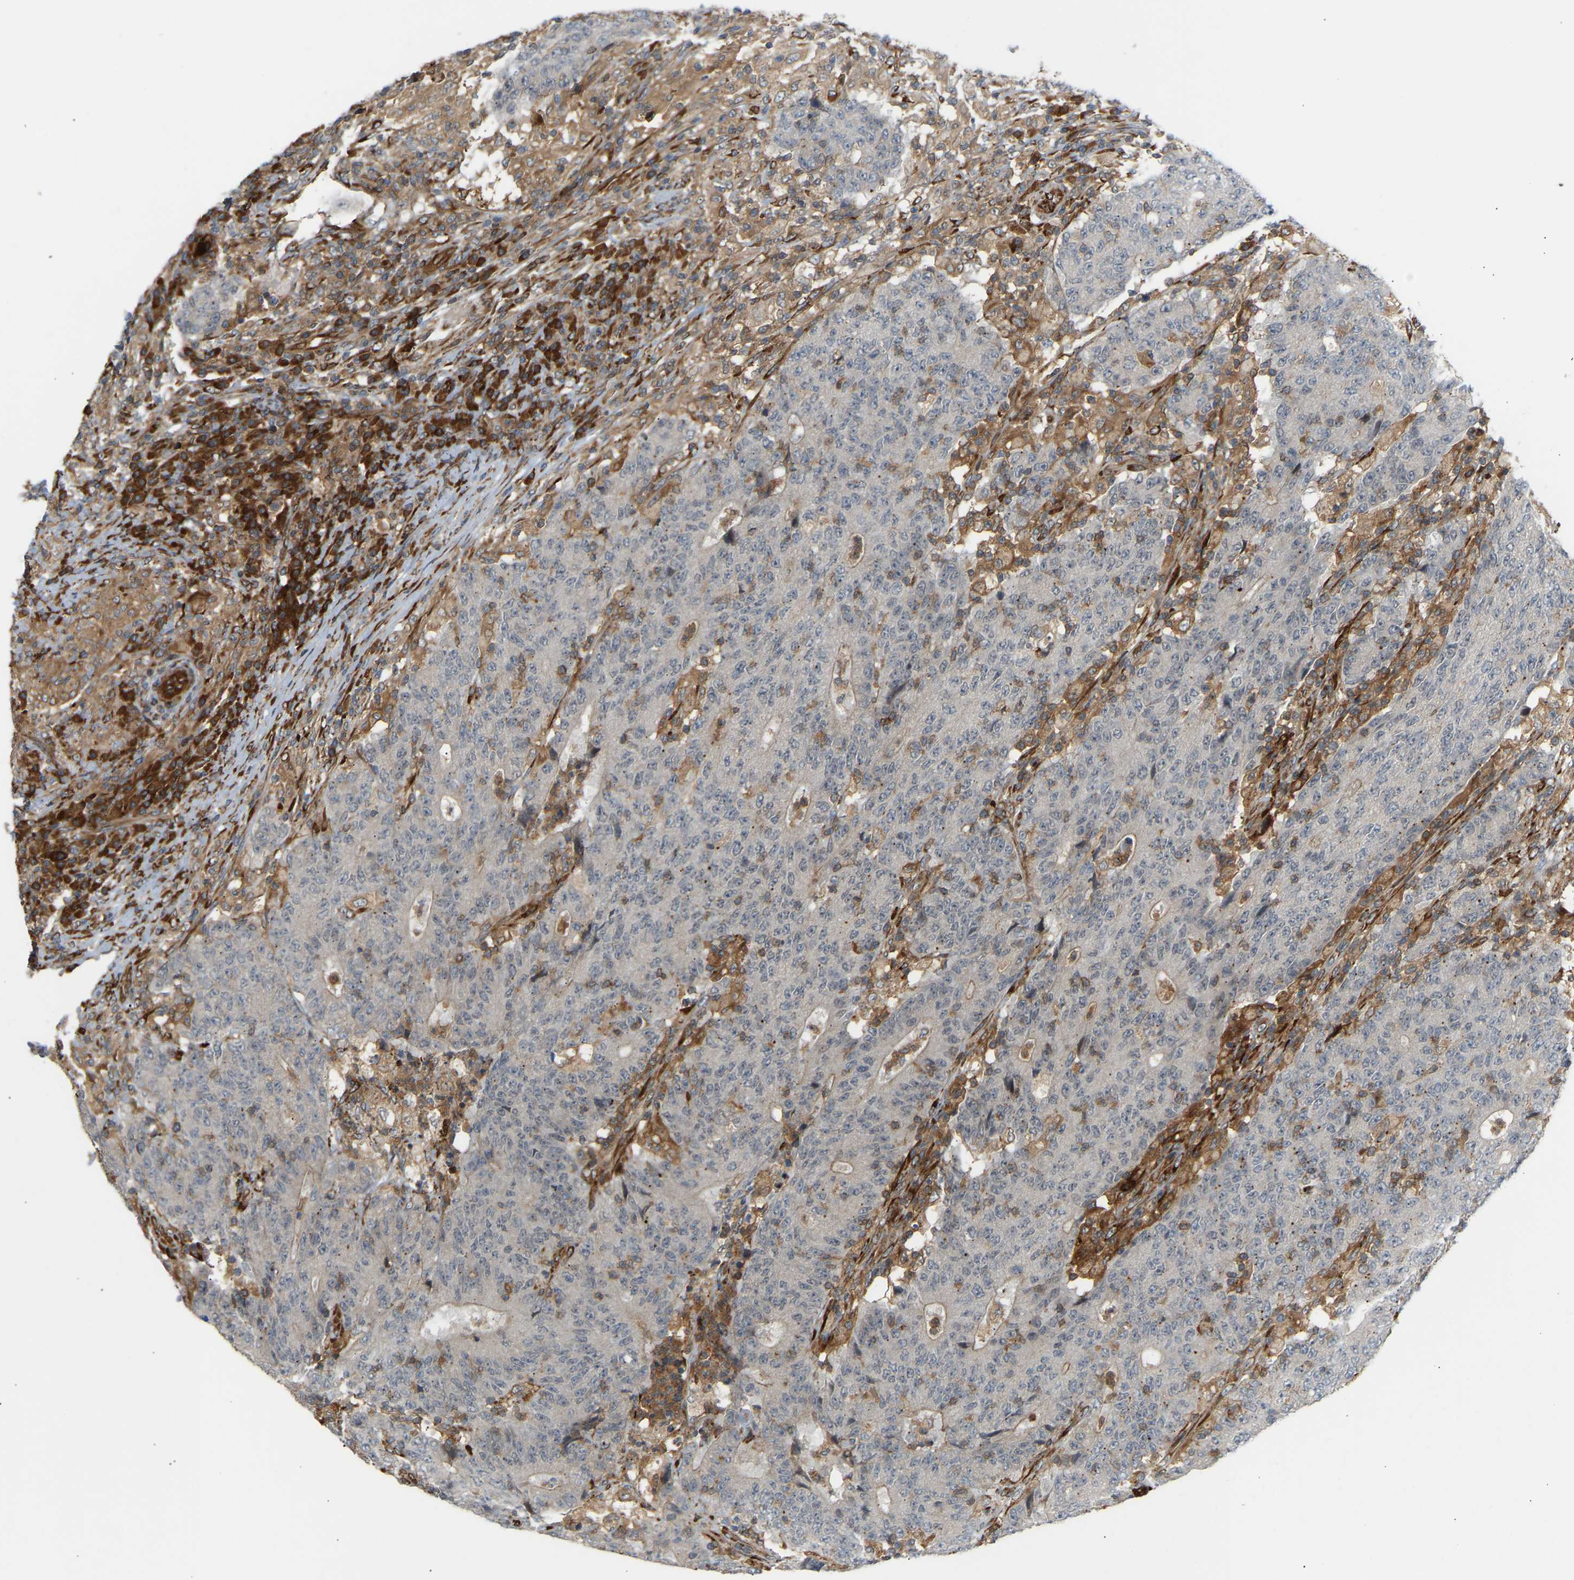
{"staining": {"intensity": "weak", "quantity": "<25%", "location": "cytoplasmic/membranous"}, "tissue": "colorectal cancer", "cell_type": "Tumor cells", "image_type": "cancer", "snomed": [{"axis": "morphology", "description": "Normal tissue, NOS"}, {"axis": "morphology", "description": "Adenocarcinoma, NOS"}, {"axis": "topography", "description": "Colon"}], "caption": "Photomicrograph shows no significant protein staining in tumor cells of colorectal cancer (adenocarcinoma).", "gene": "PLCG2", "patient": {"sex": "female", "age": 75}}